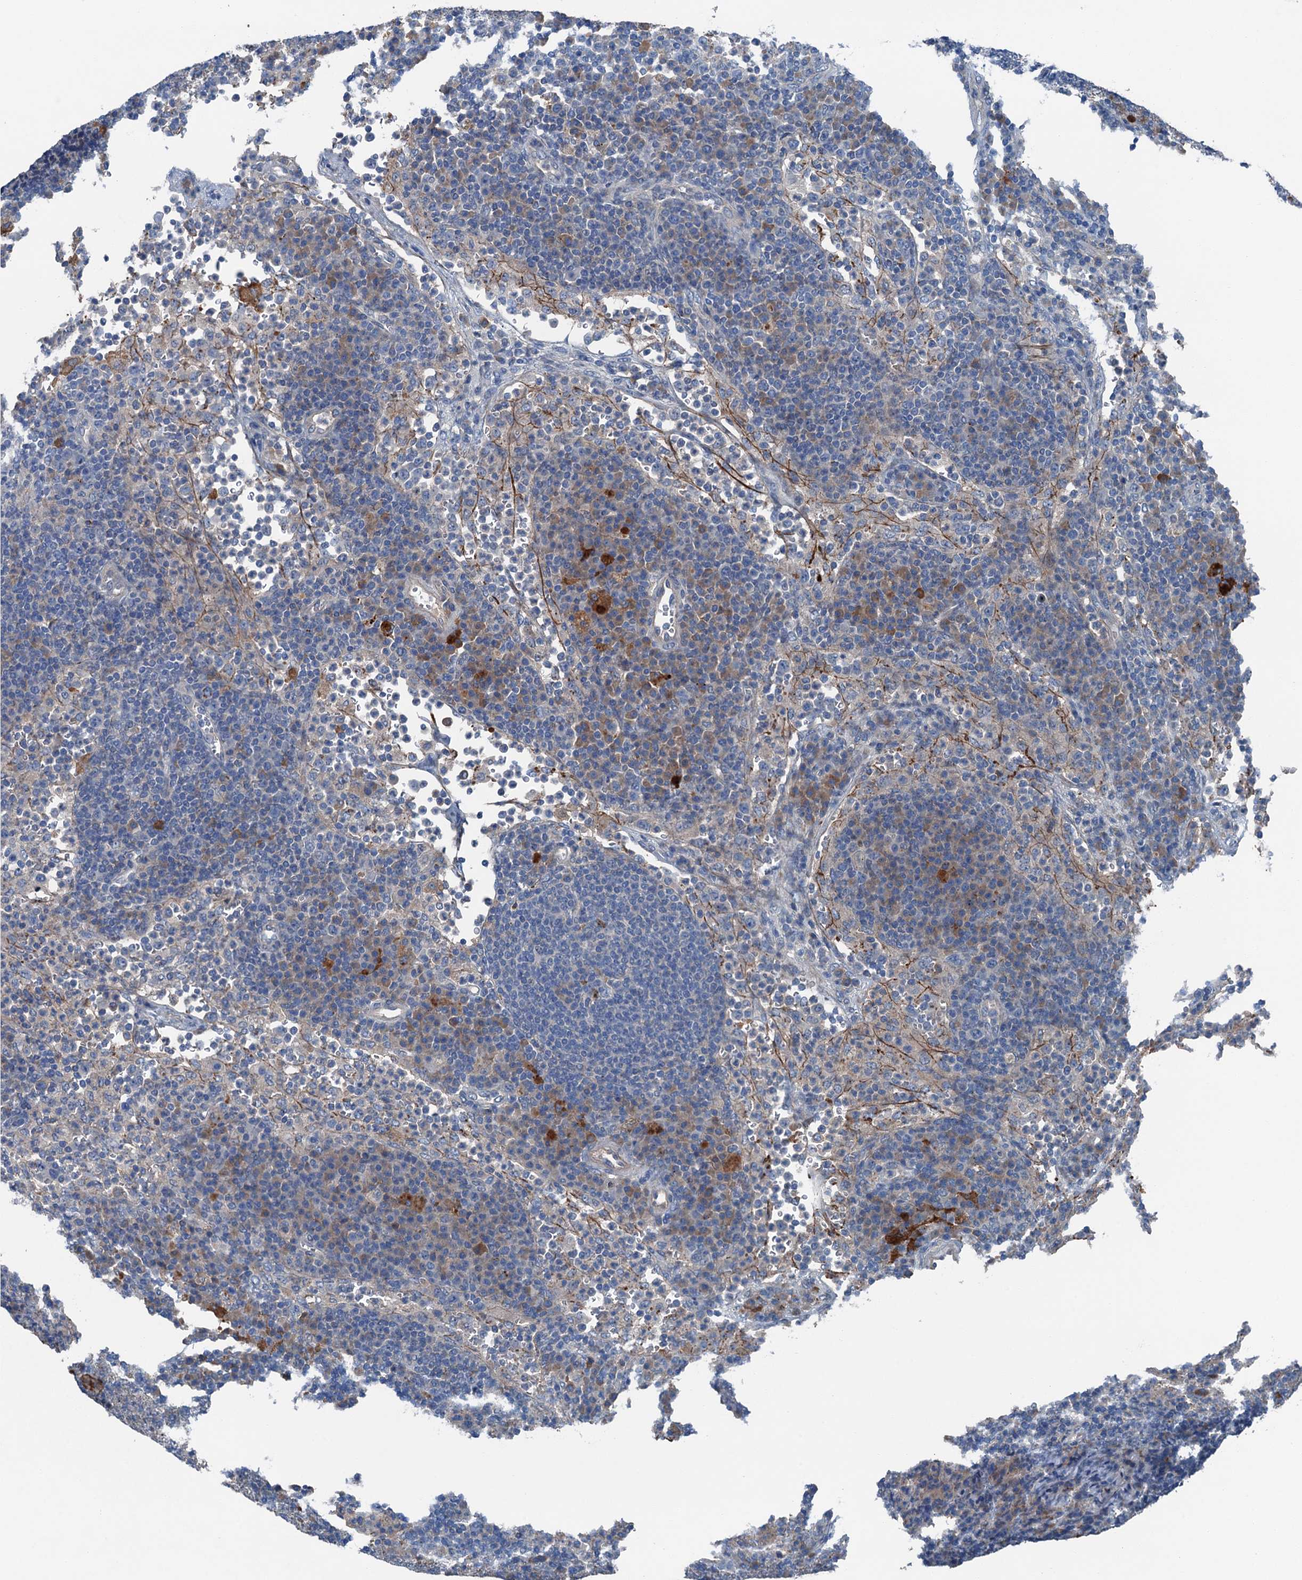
{"staining": {"intensity": "negative", "quantity": "none", "location": "none"}, "tissue": "lymph node", "cell_type": "Germinal center cells", "image_type": "normal", "snomed": [{"axis": "morphology", "description": "Normal tissue, NOS"}, {"axis": "topography", "description": "Lymph node"}], "caption": "Image shows no significant protein expression in germinal center cells of benign lymph node.", "gene": "SLC2A10", "patient": {"sex": "female", "age": 70}}